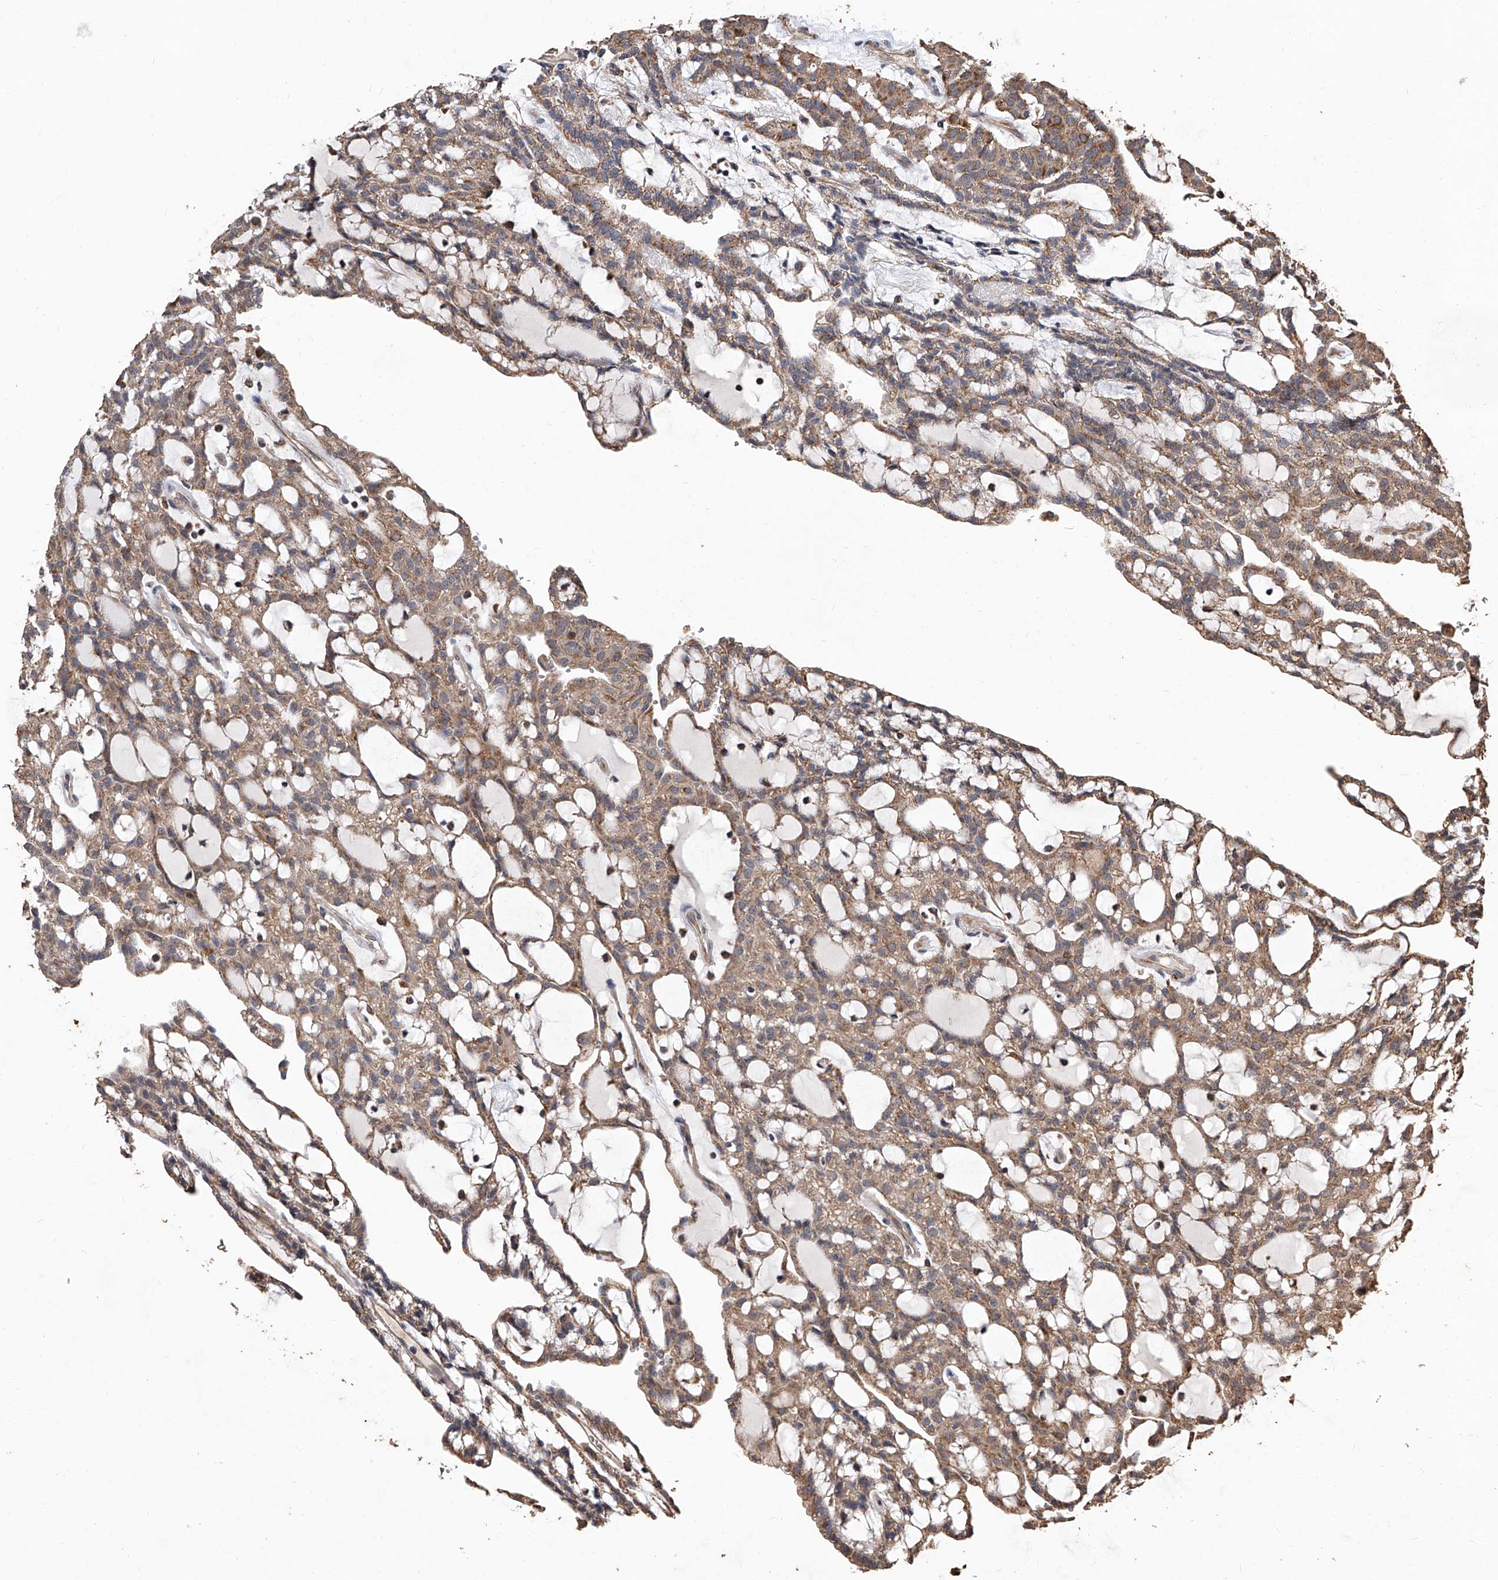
{"staining": {"intensity": "moderate", "quantity": ">75%", "location": "cytoplasmic/membranous"}, "tissue": "renal cancer", "cell_type": "Tumor cells", "image_type": "cancer", "snomed": [{"axis": "morphology", "description": "Adenocarcinoma, NOS"}, {"axis": "topography", "description": "Kidney"}], "caption": "Immunohistochemical staining of human renal cancer displays medium levels of moderate cytoplasmic/membranous protein expression in approximately >75% of tumor cells.", "gene": "LTV1", "patient": {"sex": "male", "age": 63}}